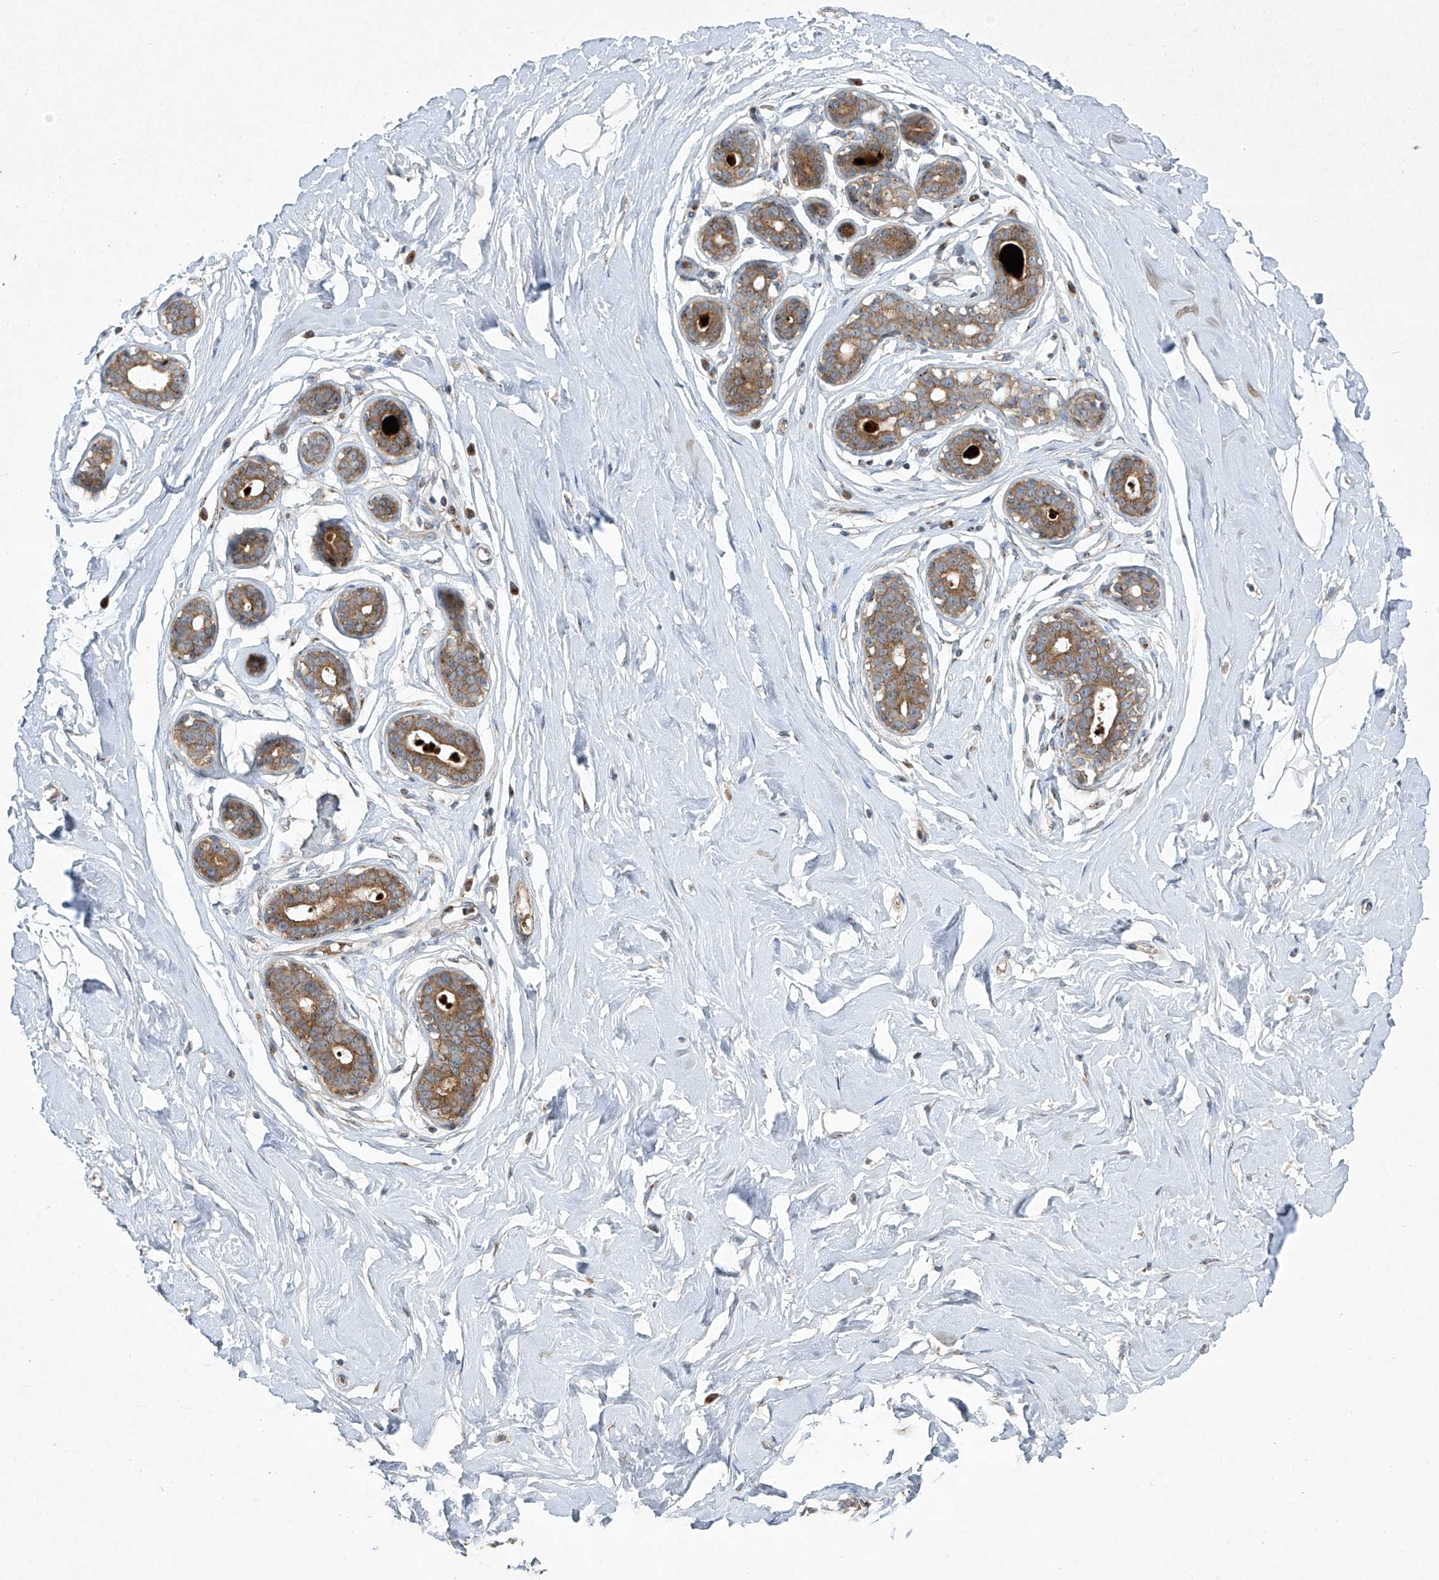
{"staining": {"intensity": "negative", "quantity": "none", "location": "none"}, "tissue": "breast", "cell_type": "Adipocytes", "image_type": "normal", "snomed": [{"axis": "morphology", "description": "Normal tissue, NOS"}, {"axis": "morphology", "description": "Adenoma, NOS"}, {"axis": "topography", "description": "Breast"}], "caption": "This is an IHC micrograph of benign human breast. There is no staining in adipocytes.", "gene": "TJAP1", "patient": {"sex": "female", "age": 23}}